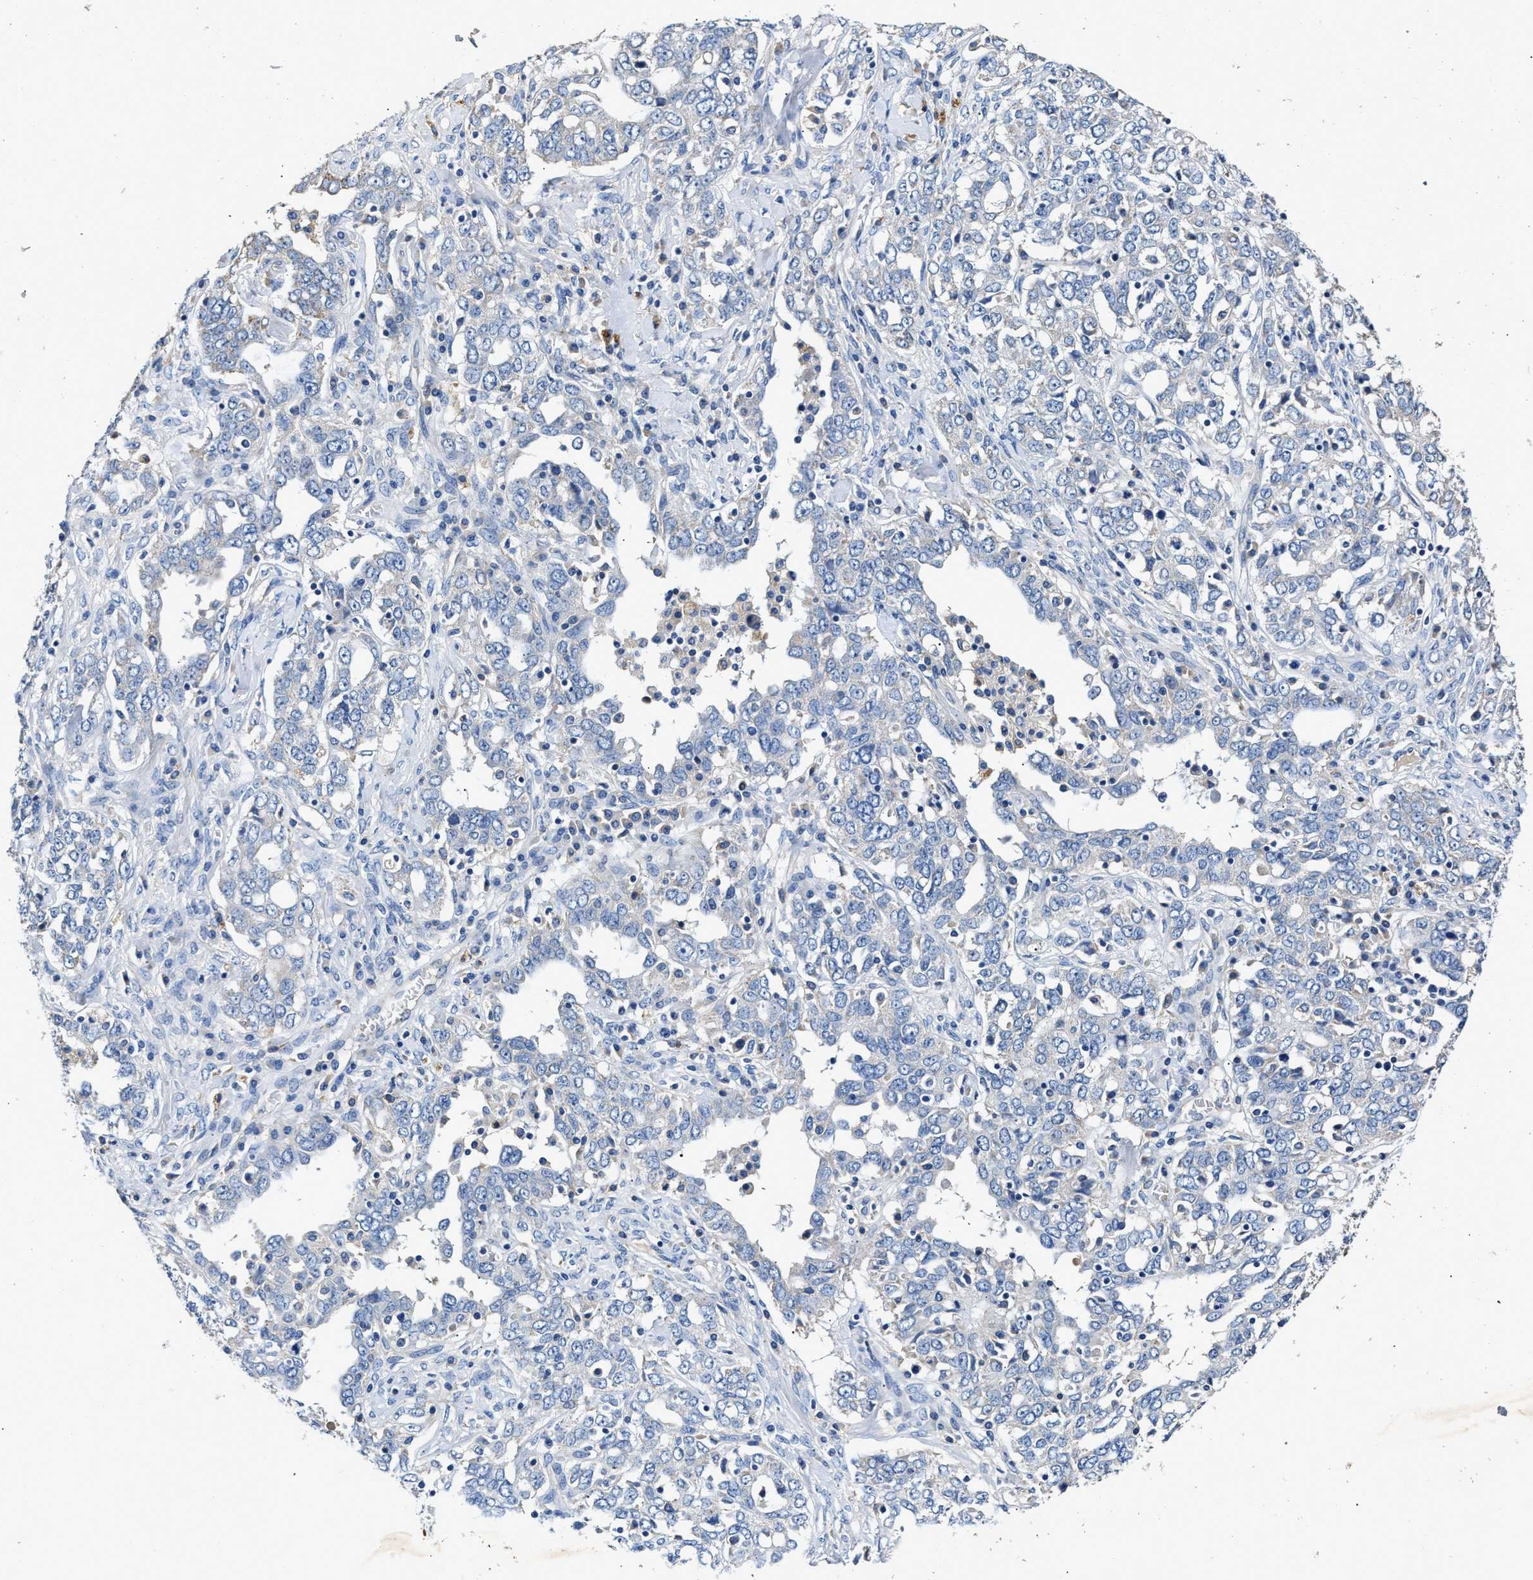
{"staining": {"intensity": "negative", "quantity": "none", "location": "none"}, "tissue": "ovarian cancer", "cell_type": "Tumor cells", "image_type": "cancer", "snomed": [{"axis": "morphology", "description": "Carcinoma, endometroid"}, {"axis": "topography", "description": "Ovary"}], "caption": "Immunohistochemistry histopathology image of ovarian cancer stained for a protein (brown), which reveals no positivity in tumor cells.", "gene": "SLCO2B1", "patient": {"sex": "female", "age": 62}}